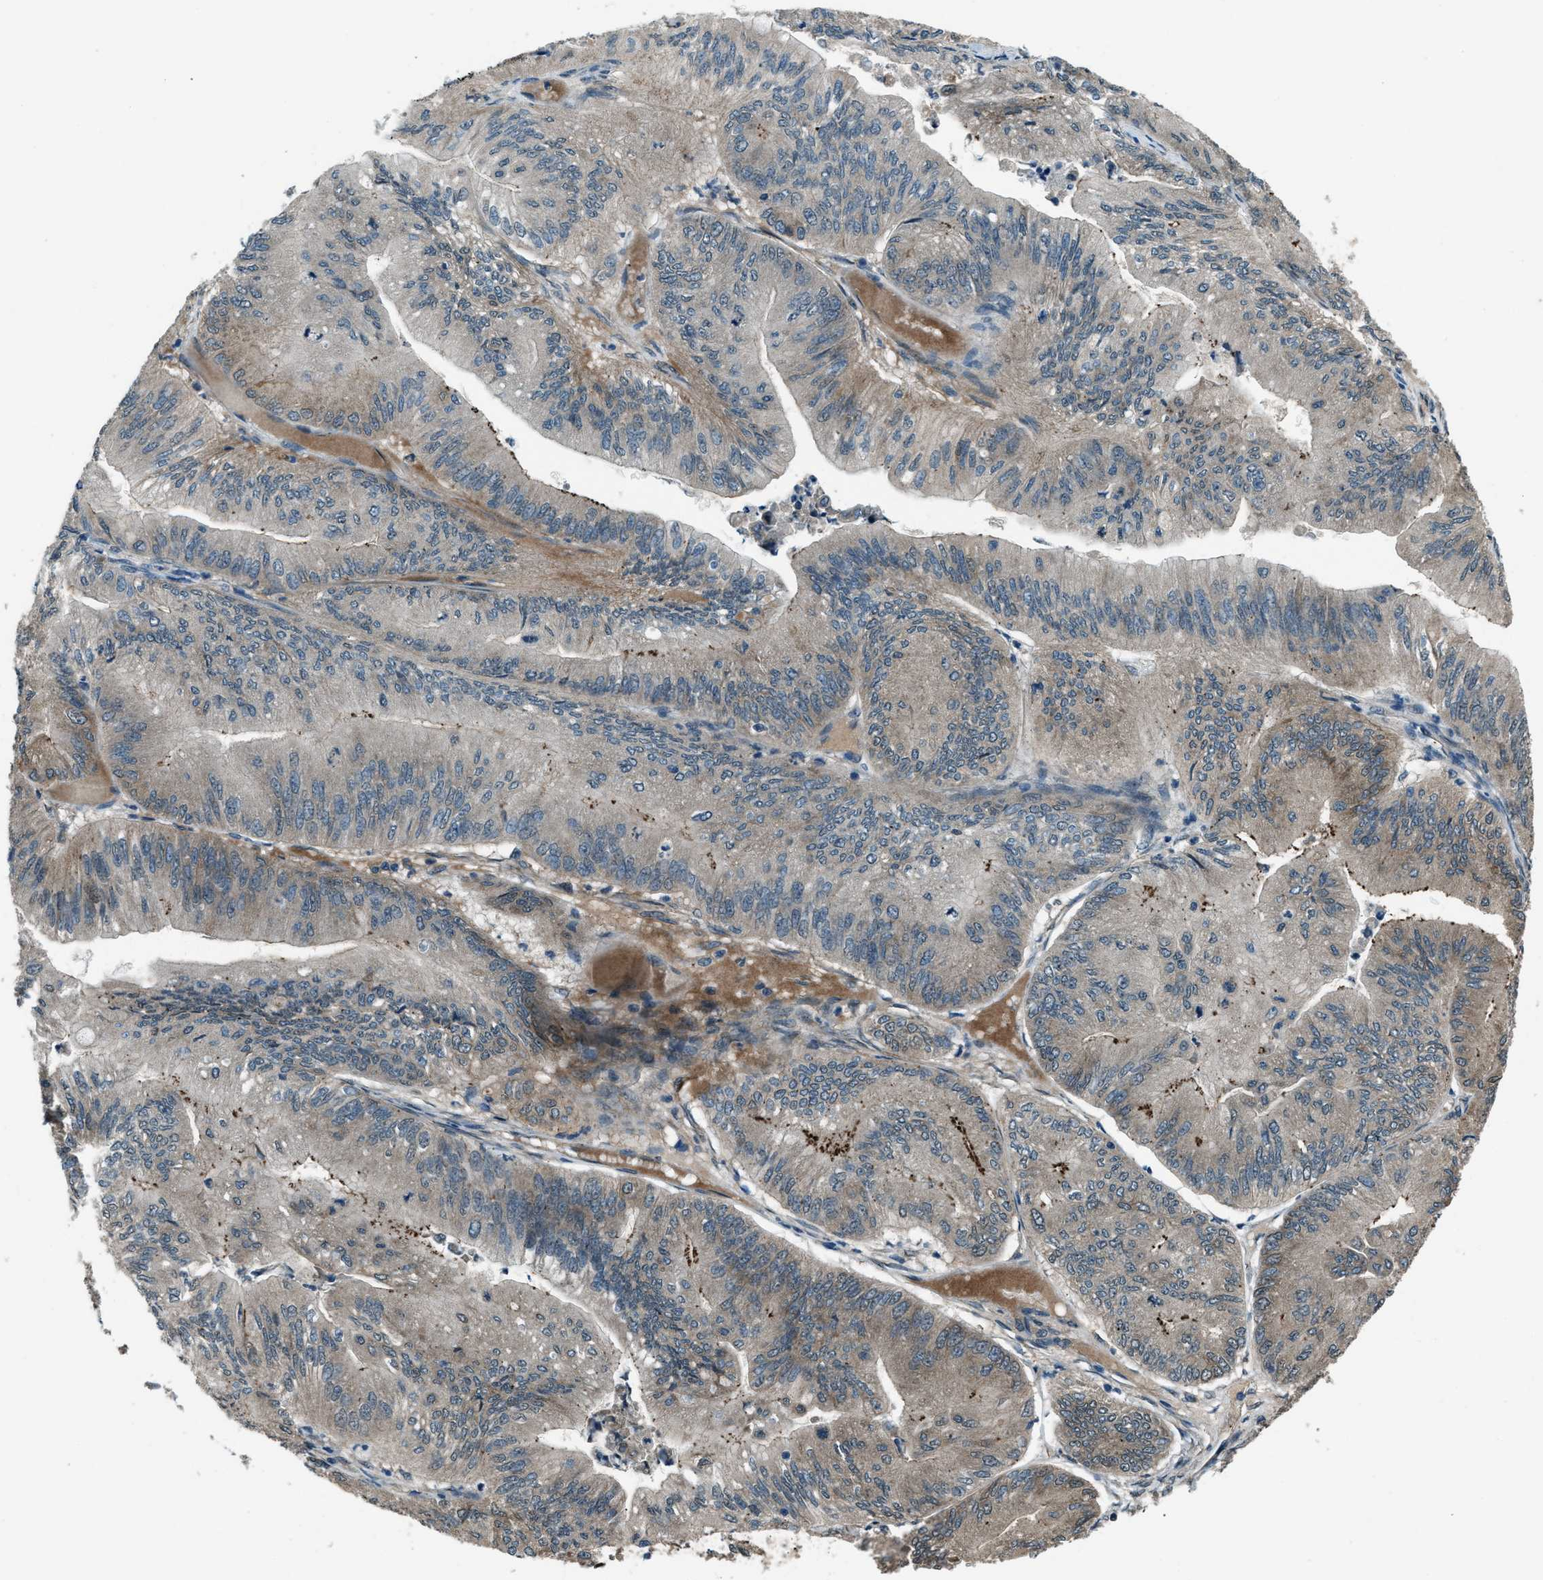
{"staining": {"intensity": "weak", "quantity": "<25%", "location": "cytoplasmic/membranous"}, "tissue": "ovarian cancer", "cell_type": "Tumor cells", "image_type": "cancer", "snomed": [{"axis": "morphology", "description": "Cystadenocarcinoma, mucinous, NOS"}, {"axis": "topography", "description": "Ovary"}], "caption": "There is no significant staining in tumor cells of ovarian cancer (mucinous cystadenocarcinoma).", "gene": "SVIL", "patient": {"sex": "female", "age": 61}}